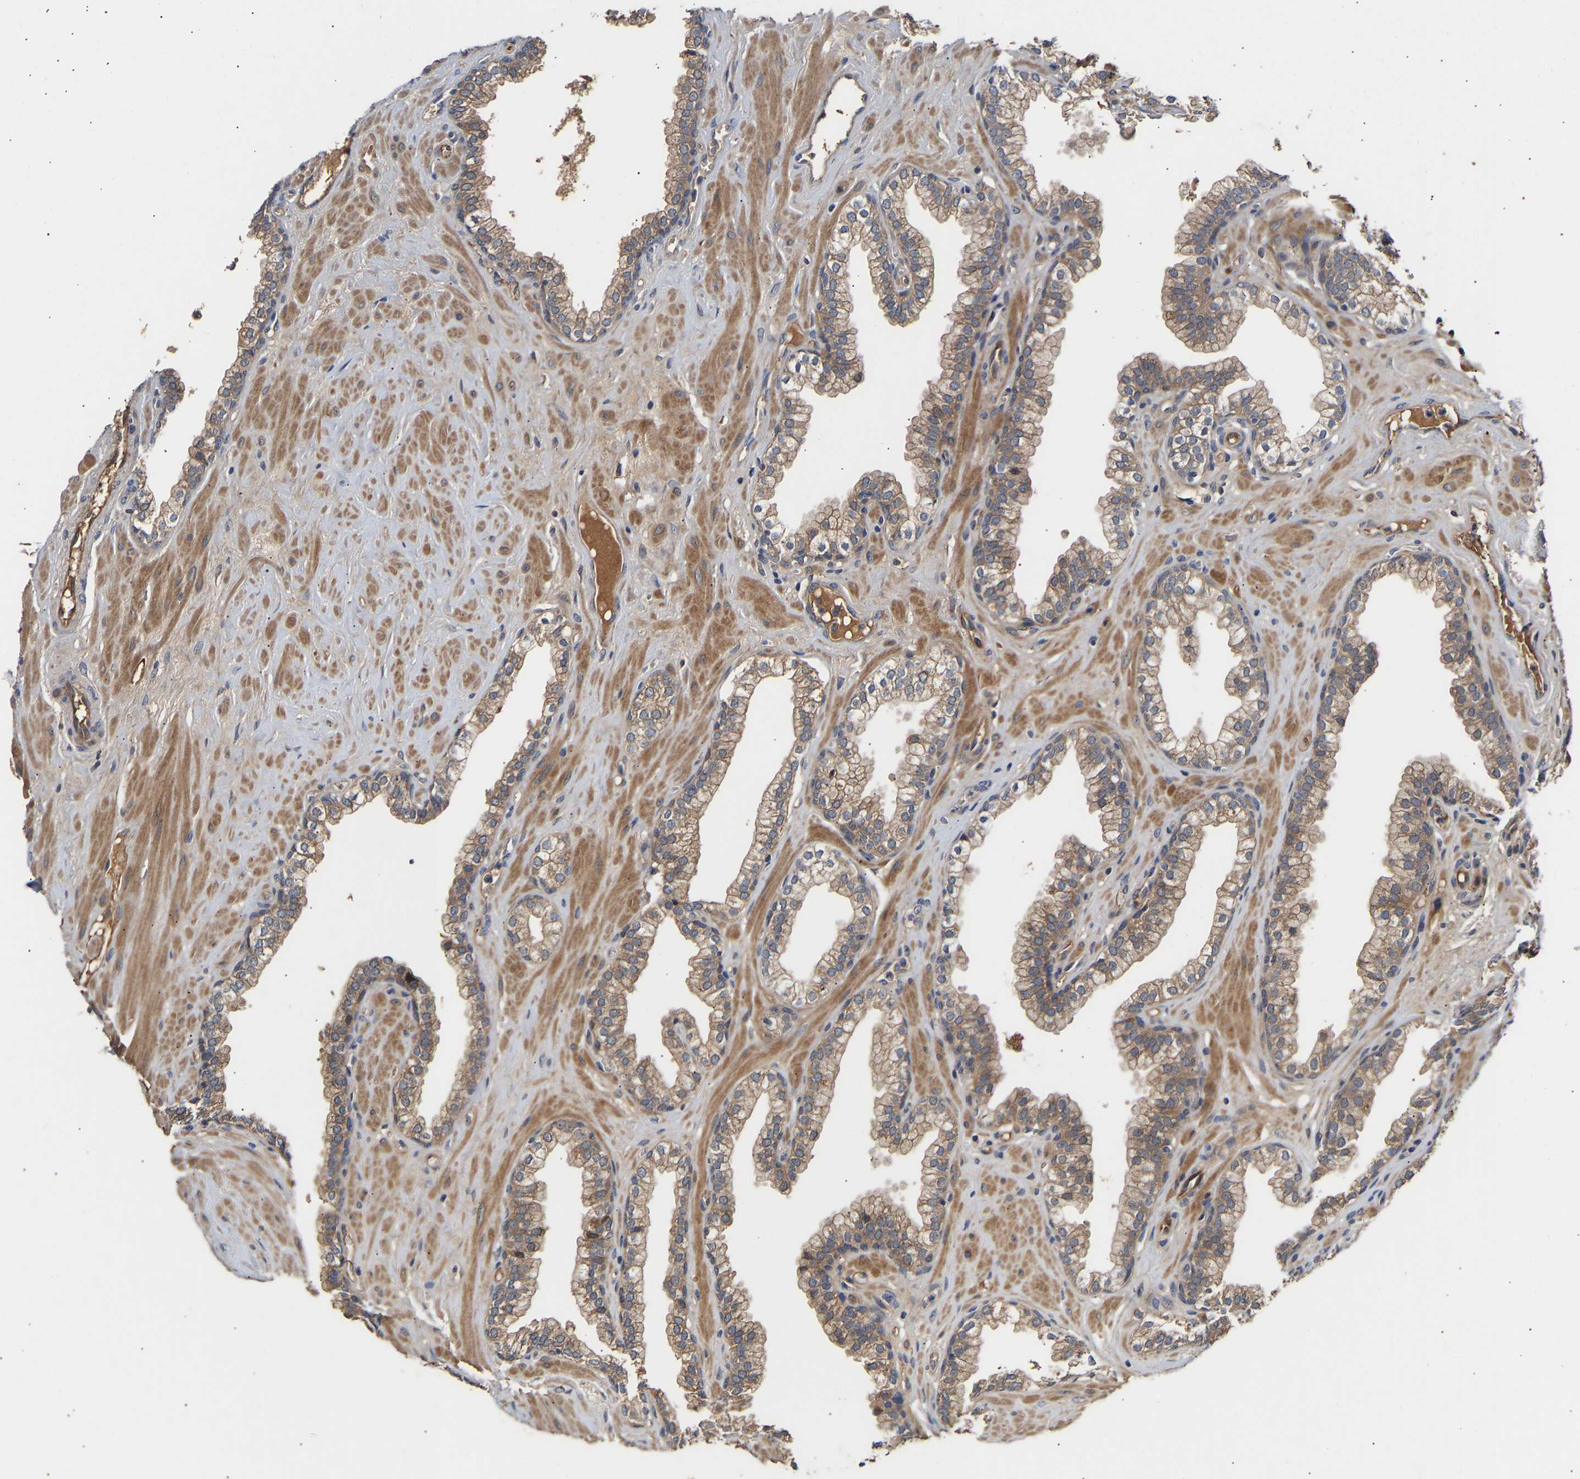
{"staining": {"intensity": "moderate", "quantity": "25%-75%", "location": "cytoplasmic/membranous"}, "tissue": "prostate", "cell_type": "Glandular cells", "image_type": "normal", "snomed": [{"axis": "morphology", "description": "Normal tissue, NOS"}, {"axis": "morphology", "description": "Urothelial carcinoma, Low grade"}, {"axis": "topography", "description": "Urinary bladder"}, {"axis": "topography", "description": "Prostate"}], "caption": "This histopathology image demonstrates unremarkable prostate stained with immunohistochemistry to label a protein in brown. The cytoplasmic/membranous of glandular cells show moderate positivity for the protein. Nuclei are counter-stained blue.", "gene": "KASH5", "patient": {"sex": "male", "age": 60}}